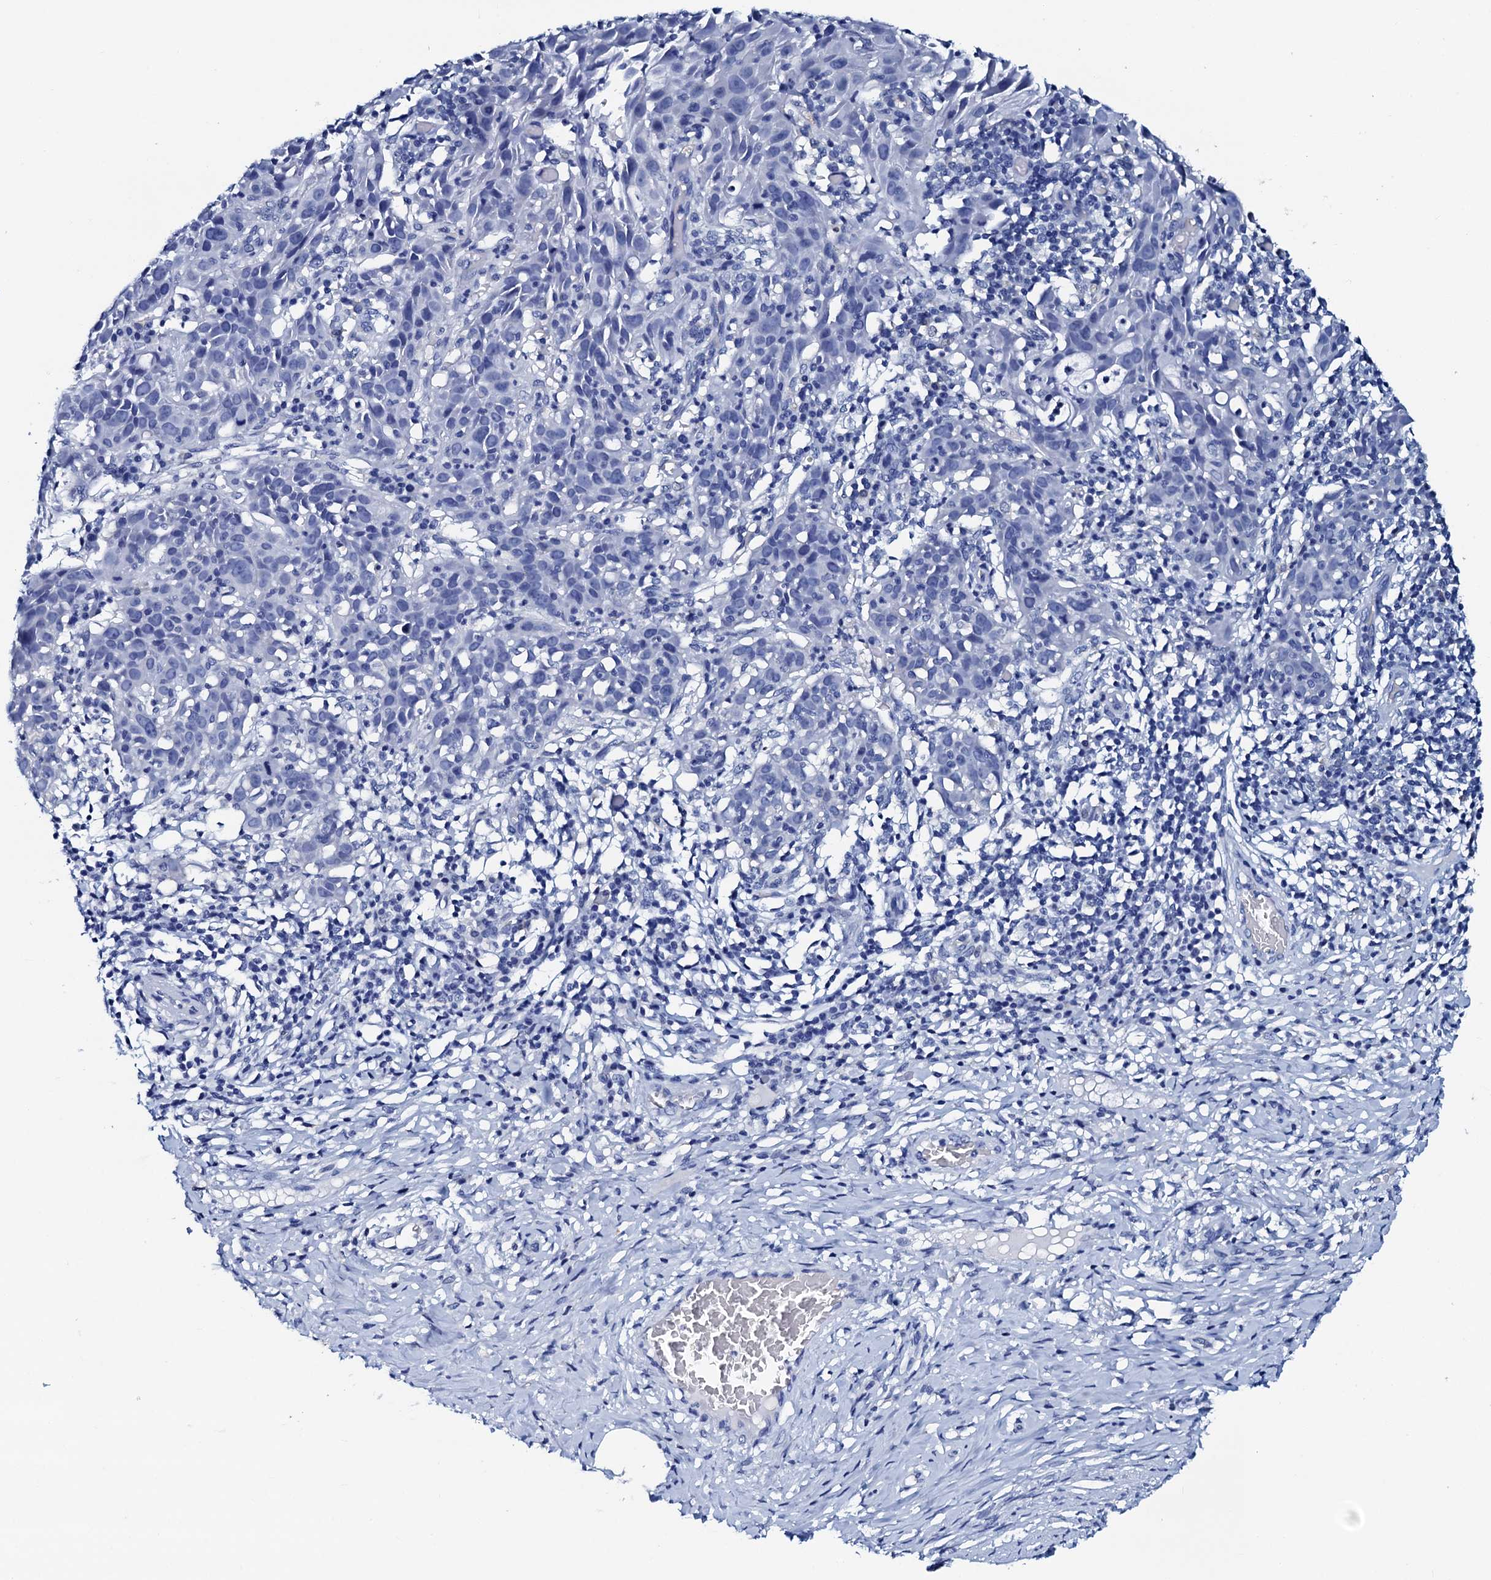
{"staining": {"intensity": "negative", "quantity": "none", "location": "none"}, "tissue": "cervical cancer", "cell_type": "Tumor cells", "image_type": "cancer", "snomed": [{"axis": "morphology", "description": "Squamous cell carcinoma, NOS"}, {"axis": "topography", "description": "Cervix"}], "caption": "This photomicrograph is of cervical squamous cell carcinoma stained with IHC to label a protein in brown with the nuclei are counter-stained blue. There is no expression in tumor cells. The staining is performed using DAB (3,3'-diaminobenzidine) brown chromogen with nuclei counter-stained in using hematoxylin.", "gene": "AMER2", "patient": {"sex": "female", "age": 50}}